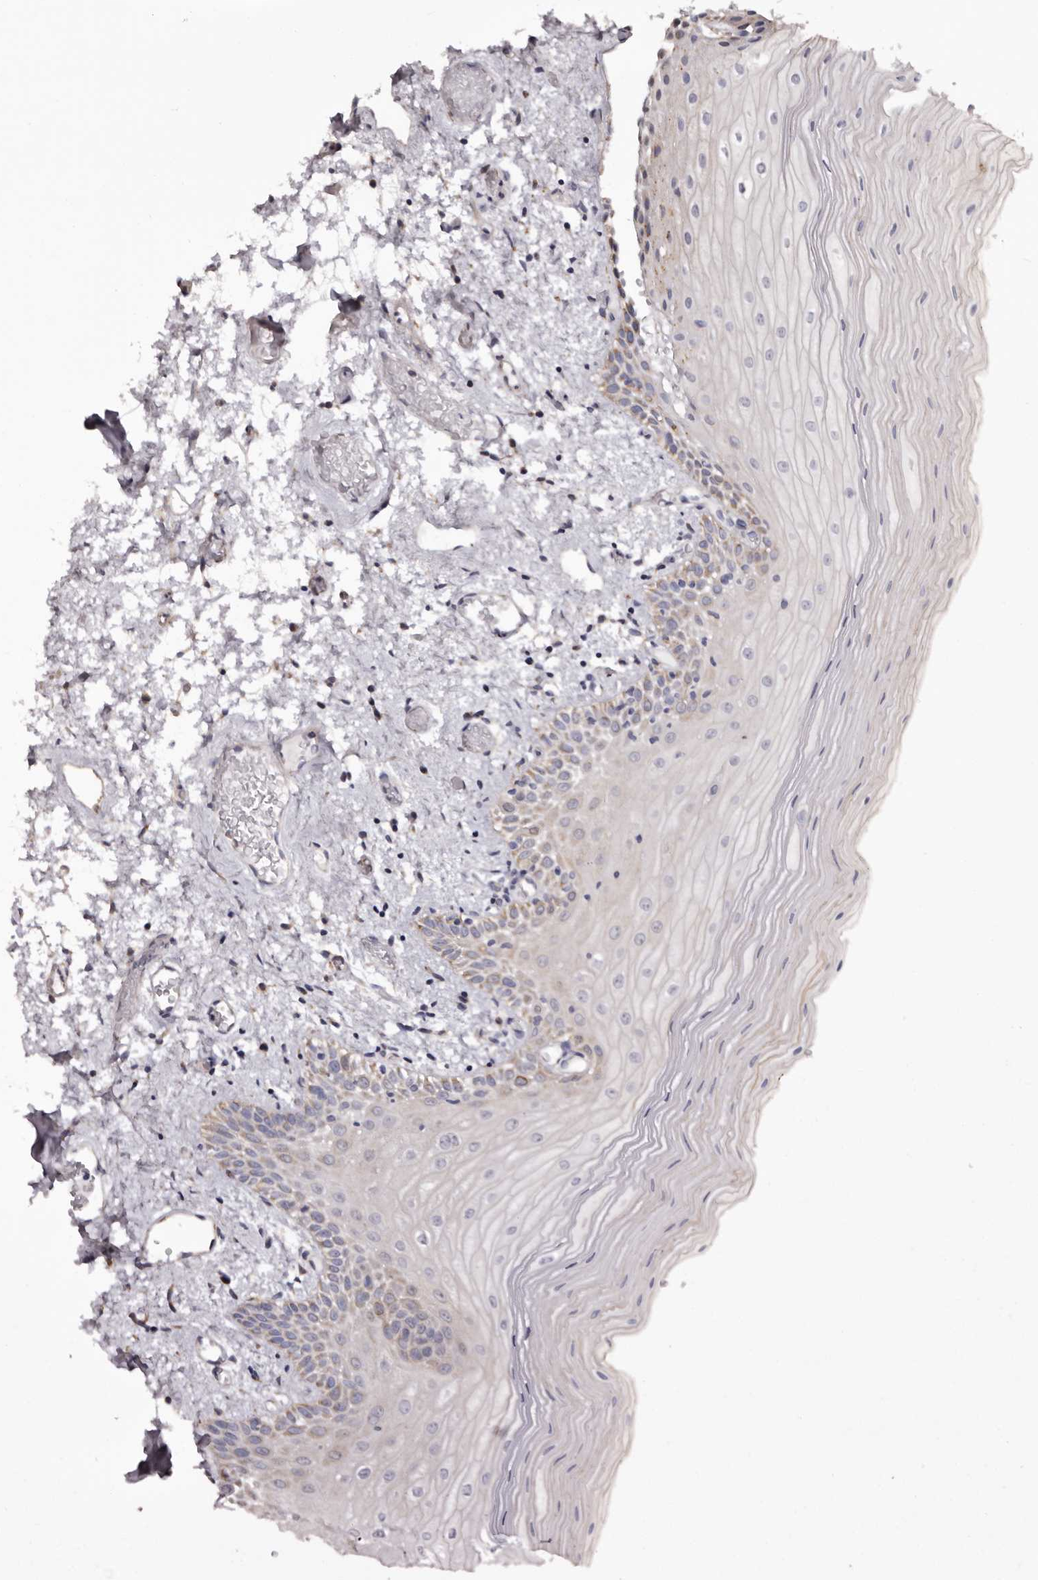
{"staining": {"intensity": "weak", "quantity": "<25%", "location": "cytoplasmic/membranous"}, "tissue": "oral mucosa", "cell_type": "Squamous epithelial cells", "image_type": "normal", "snomed": [{"axis": "morphology", "description": "Normal tissue, NOS"}, {"axis": "topography", "description": "Oral tissue"}], "caption": "Squamous epithelial cells show no significant positivity in normal oral mucosa. (DAB (3,3'-diaminobenzidine) immunohistochemistry with hematoxylin counter stain).", "gene": "CASQ1", "patient": {"sex": "male", "age": 52}}